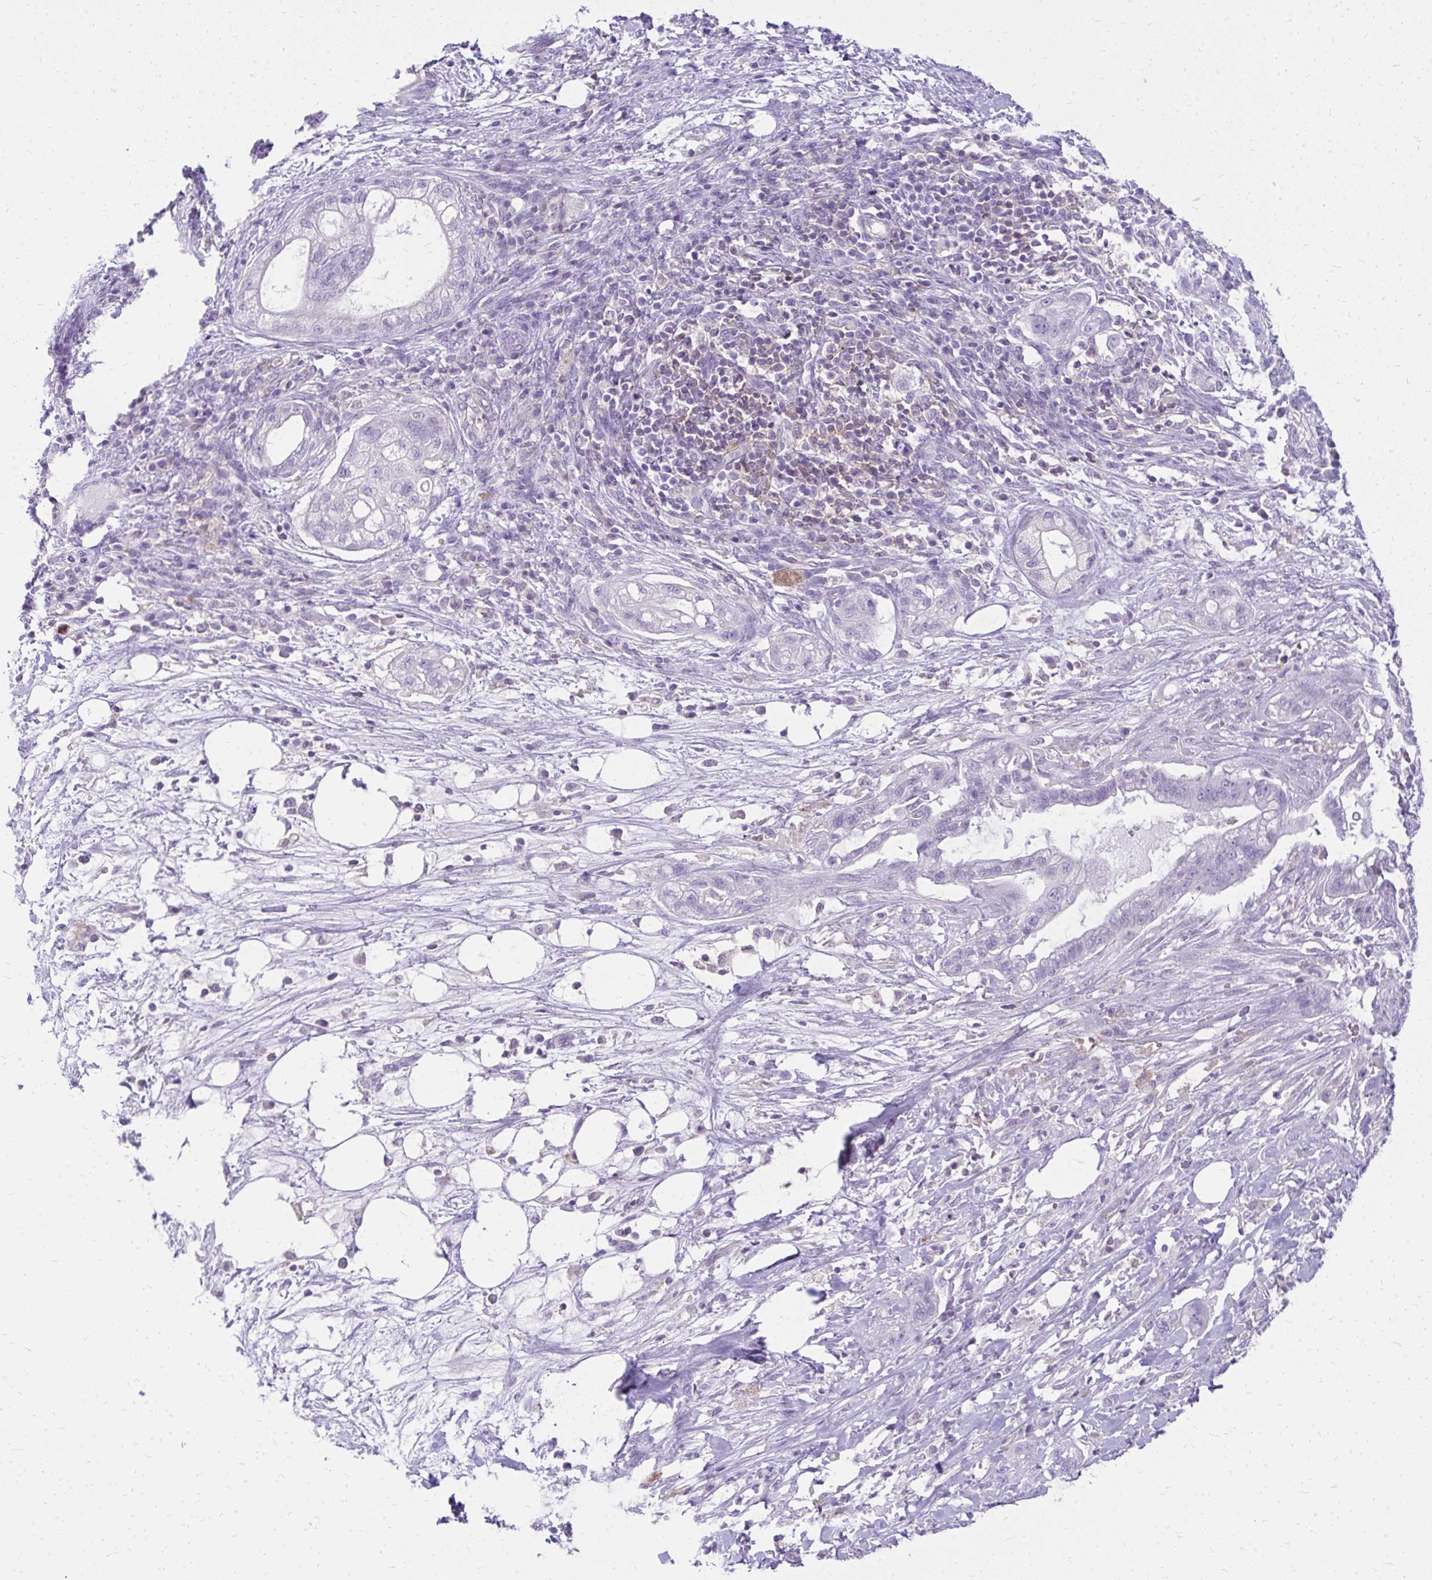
{"staining": {"intensity": "negative", "quantity": "none", "location": "none"}, "tissue": "pancreatic cancer", "cell_type": "Tumor cells", "image_type": "cancer", "snomed": [{"axis": "morphology", "description": "Adenocarcinoma, NOS"}, {"axis": "topography", "description": "Pancreas"}], "caption": "High magnification brightfield microscopy of pancreatic cancer (adenocarcinoma) stained with DAB (3,3'-diaminobenzidine) (brown) and counterstained with hematoxylin (blue): tumor cells show no significant staining. Nuclei are stained in blue.", "gene": "GPRIN3", "patient": {"sex": "male", "age": 44}}